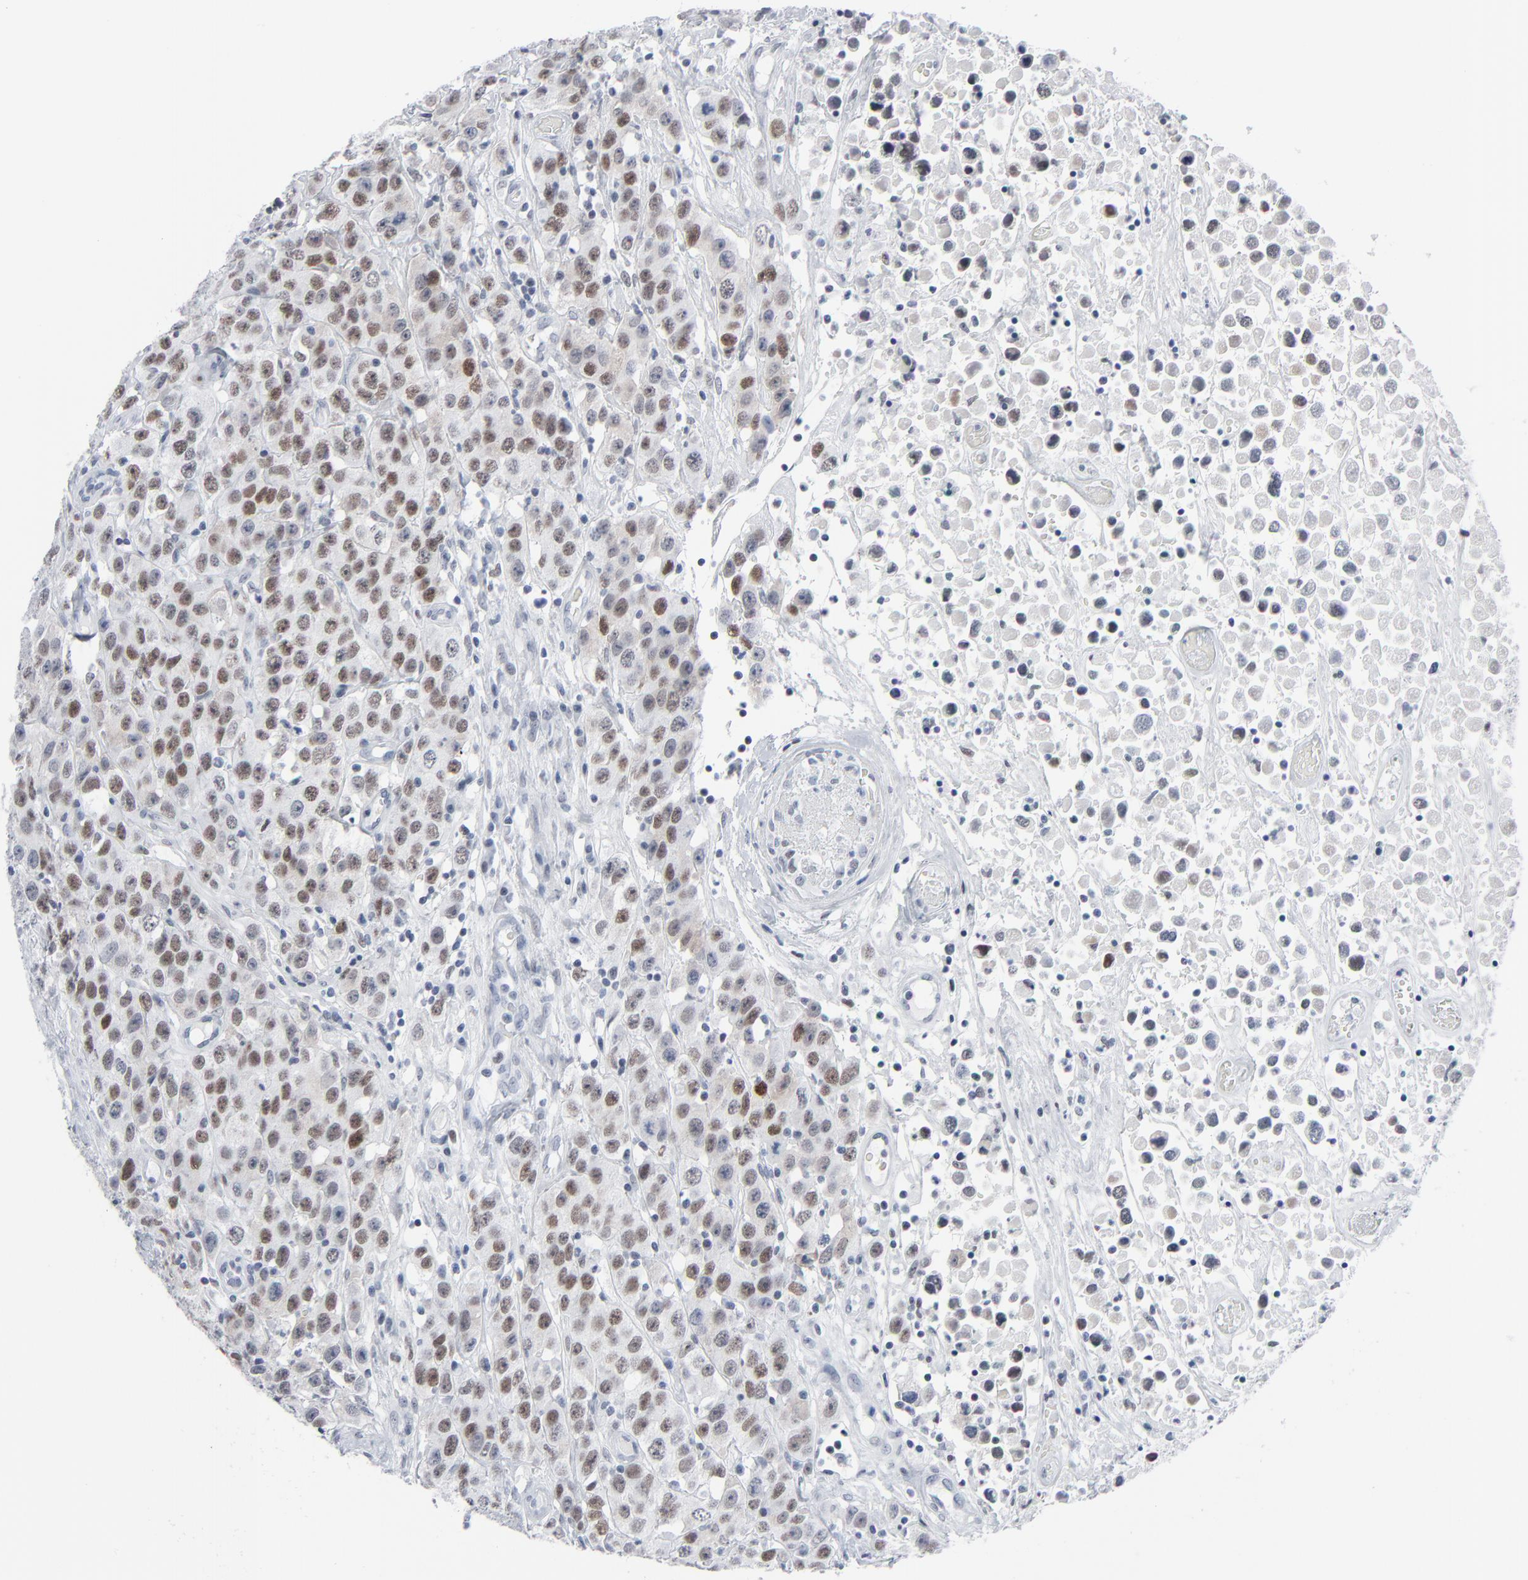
{"staining": {"intensity": "weak", "quantity": ">75%", "location": "nuclear"}, "tissue": "testis cancer", "cell_type": "Tumor cells", "image_type": "cancer", "snomed": [{"axis": "morphology", "description": "Seminoma, NOS"}, {"axis": "topography", "description": "Testis"}], "caption": "Testis cancer stained with a brown dye demonstrates weak nuclear positive positivity in approximately >75% of tumor cells.", "gene": "SIRT1", "patient": {"sex": "male", "age": 52}}